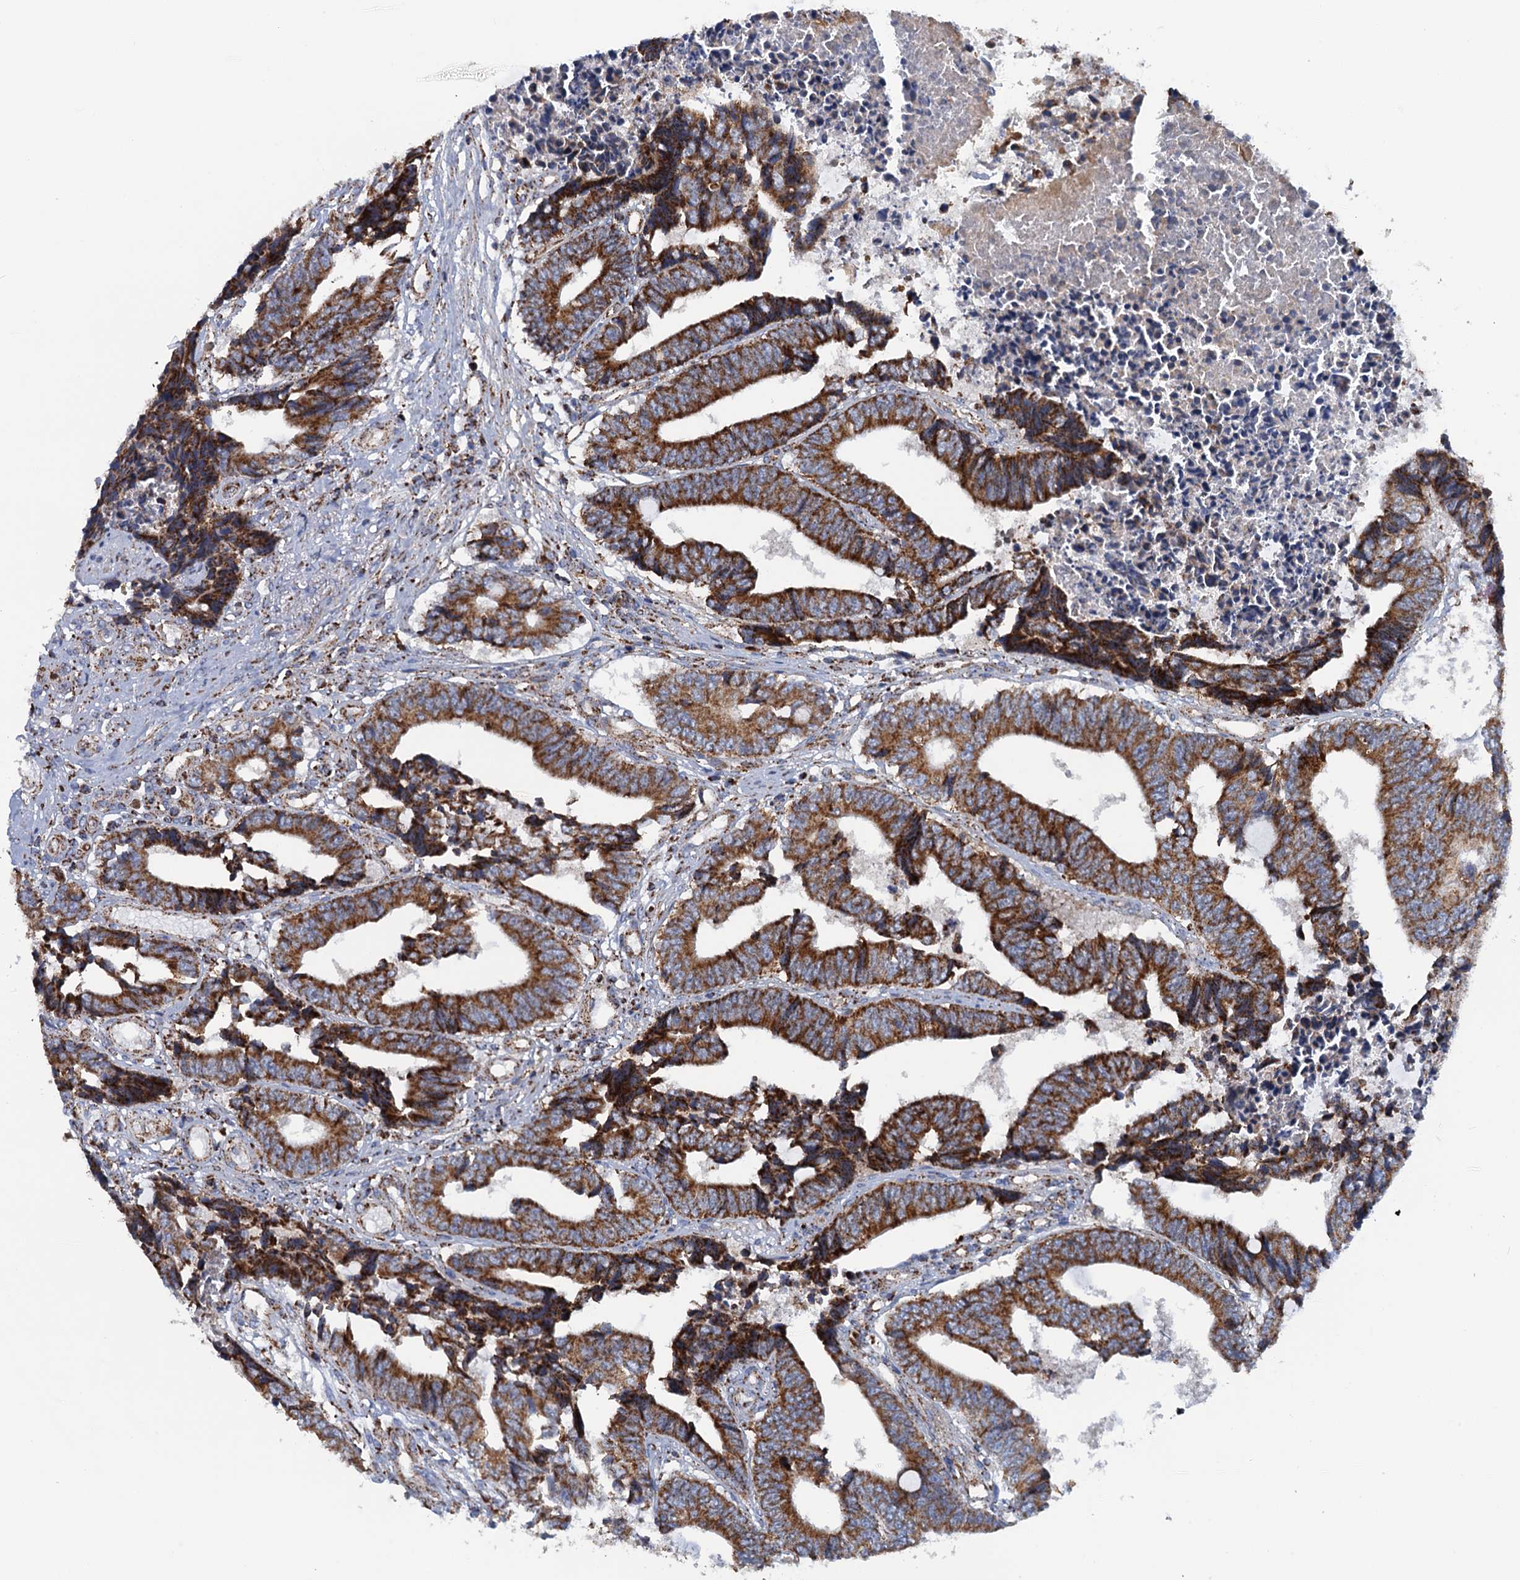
{"staining": {"intensity": "strong", "quantity": ">75%", "location": "cytoplasmic/membranous"}, "tissue": "colorectal cancer", "cell_type": "Tumor cells", "image_type": "cancer", "snomed": [{"axis": "morphology", "description": "Adenocarcinoma, NOS"}, {"axis": "topography", "description": "Rectum"}], "caption": "Tumor cells exhibit high levels of strong cytoplasmic/membranous positivity in approximately >75% of cells in human colorectal cancer (adenocarcinoma).", "gene": "GTPBP3", "patient": {"sex": "male", "age": 84}}